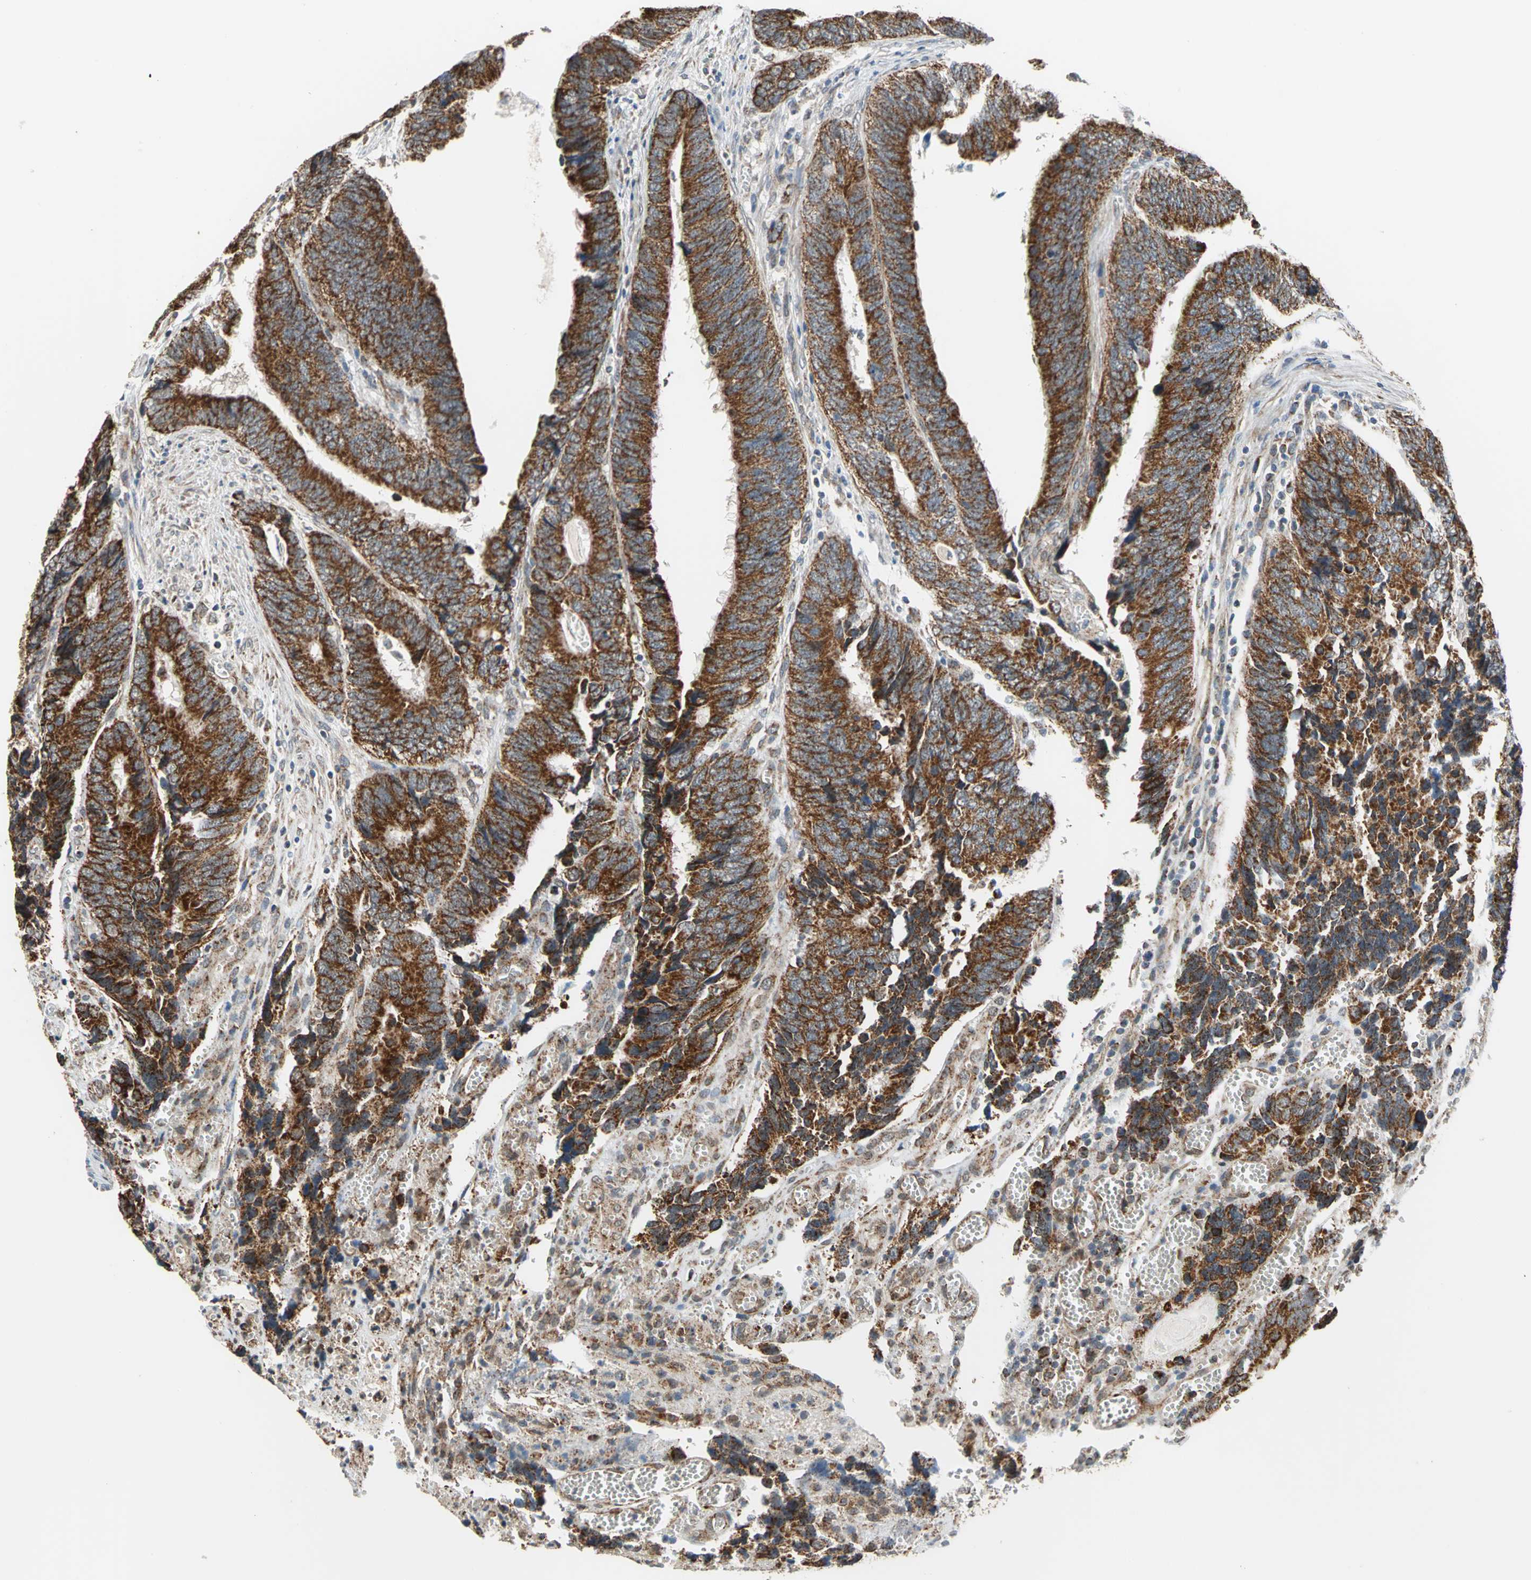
{"staining": {"intensity": "strong", "quantity": ">75%", "location": "cytoplasmic/membranous"}, "tissue": "colorectal cancer", "cell_type": "Tumor cells", "image_type": "cancer", "snomed": [{"axis": "morphology", "description": "Adenocarcinoma, NOS"}, {"axis": "topography", "description": "Colon"}], "caption": "This is an image of immunohistochemistry staining of colorectal cancer (adenocarcinoma), which shows strong staining in the cytoplasmic/membranous of tumor cells.", "gene": "MRPS22", "patient": {"sex": "male", "age": 72}}